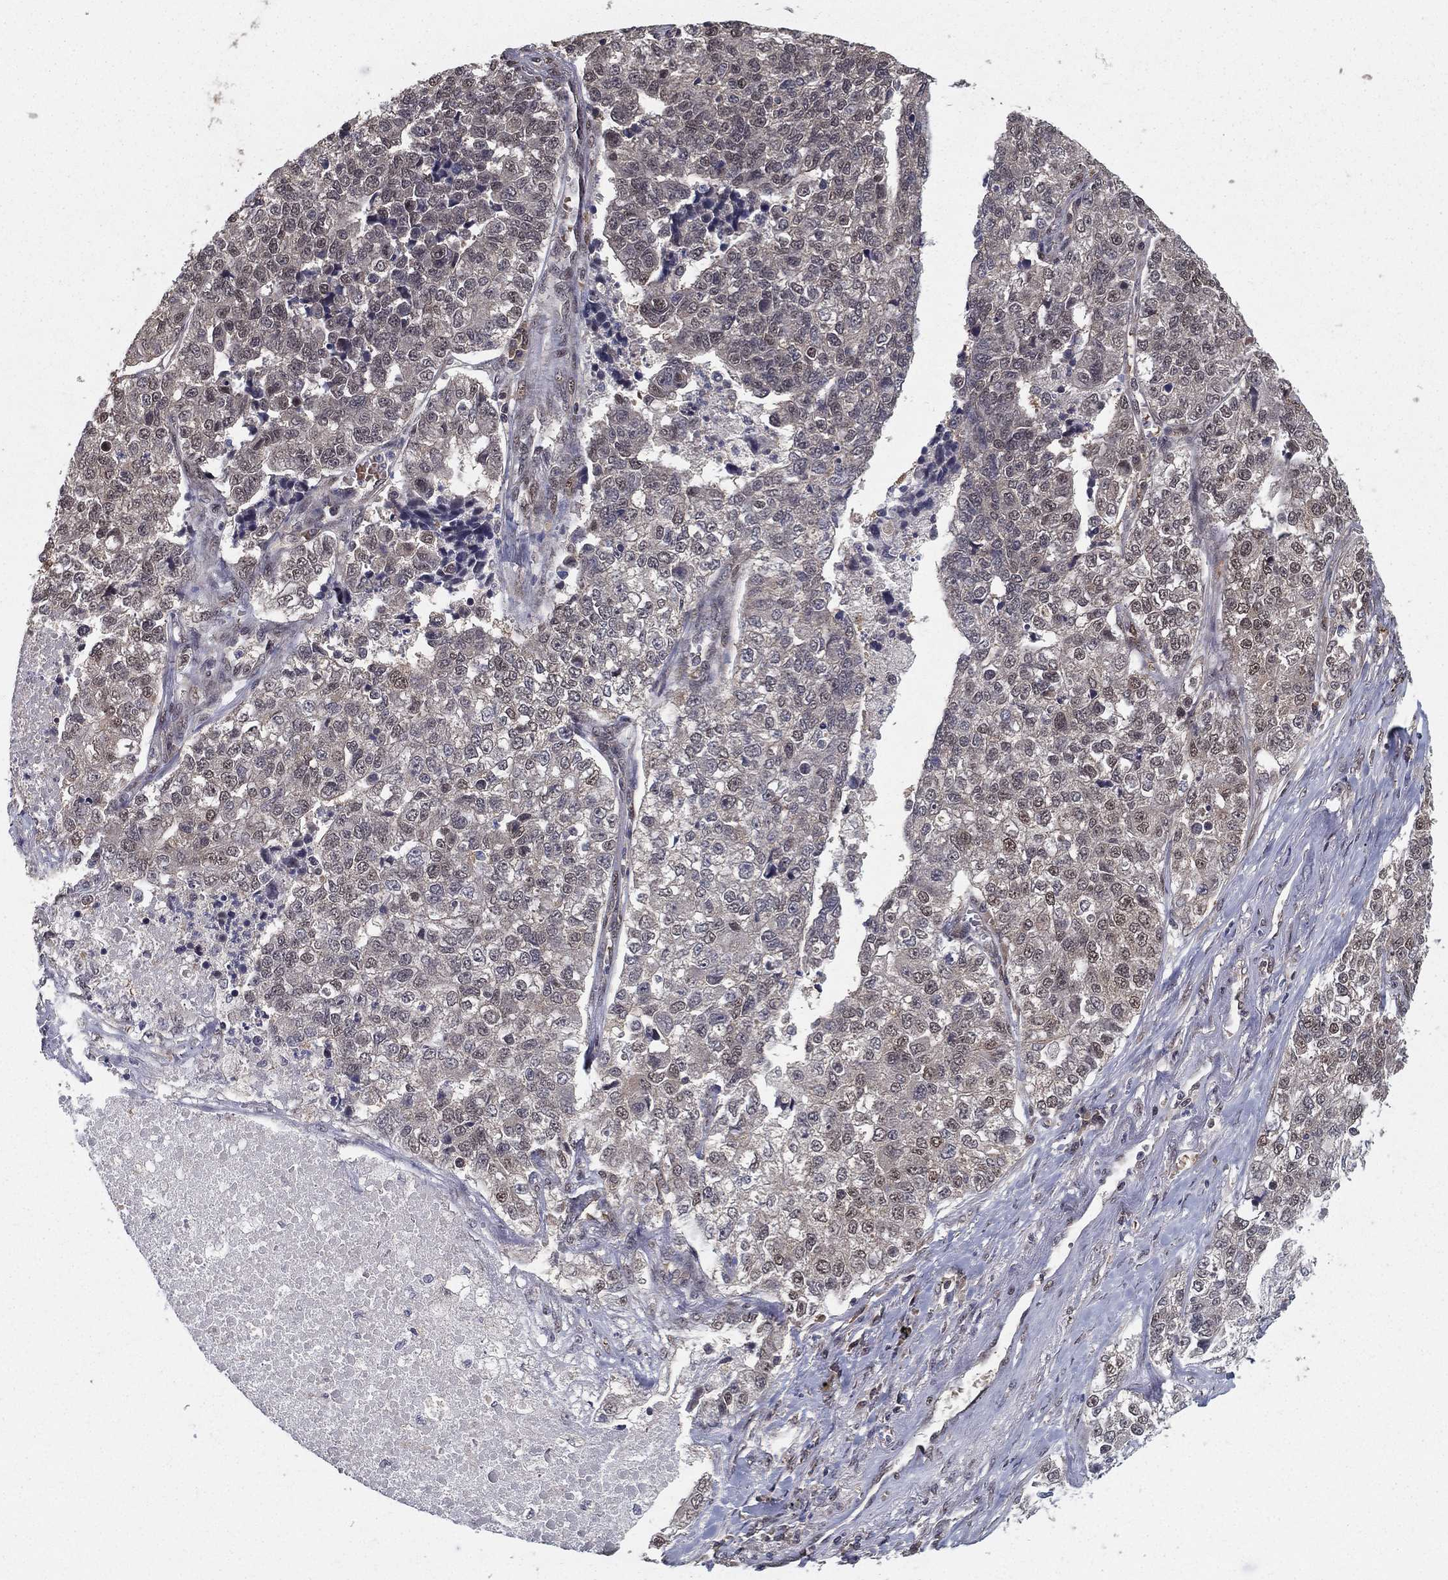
{"staining": {"intensity": "negative", "quantity": "none", "location": "none"}, "tissue": "lung cancer", "cell_type": "Tumor cells", "image_type": "cancer", "snomed": [{"axis": "morphology", "description": "Adenocarcinoma, NOS"}, {"axis": "topography", "description": "Lung"}], "caption": "An immunohistochemistry photomicrograph of lung cancer is shown. There is no staining in tumor cells of lung cancer.", "gene": "CARM1", "patient": {"sex": "male", "age": 49}}